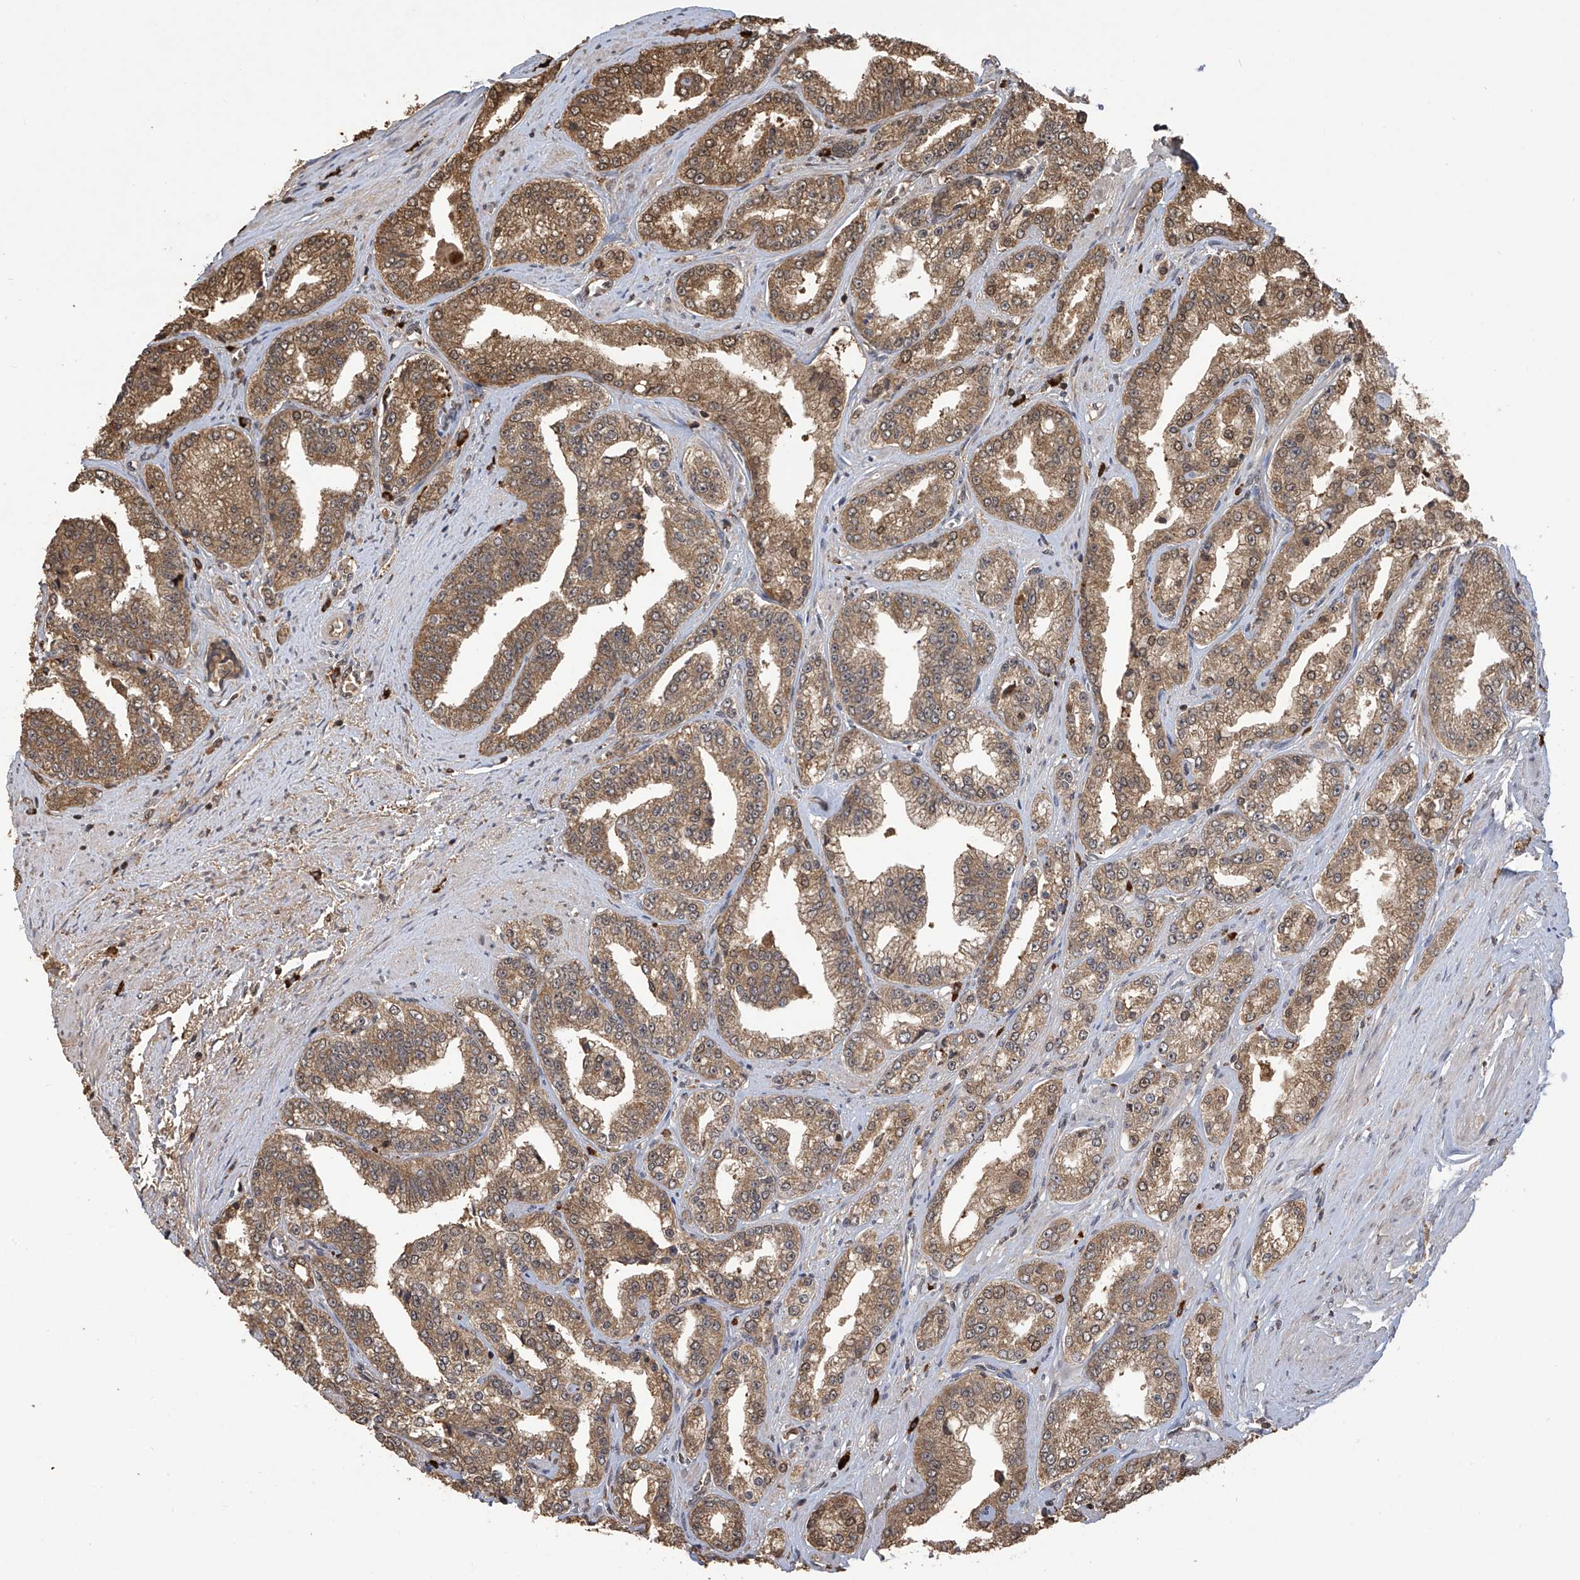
{"staining": {"intensity": "moderate", "quantity": ">75%", "location": "cytoplasmic/membranous"}, "tissue": "prostate cancer", "cell_type": "Tumor cells", "image_type": "cancer", "snomed": [{"axis": "morphology", "description": "Adenocarcinoma, High grade"}, {"axis": "topography", "description": "Prostate"}], "caption": "Immunohistochemical staining of prostate cancer (adenocarcinoma (high-grade)) displays moderate cytoplasmic/membranous protein staining in about >75% of tumor cells.", "gene": "PNPT1", "patient": {"sex": "male", "age": 71}}